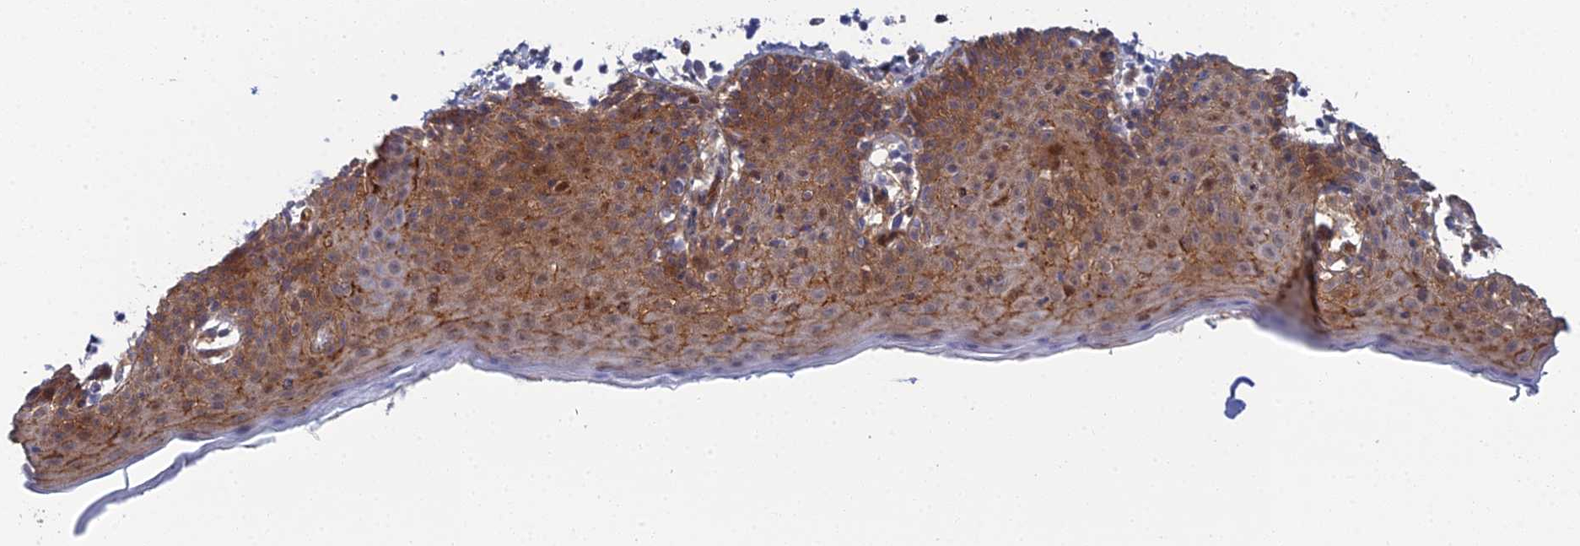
{"staining": {"intensity": "strong", "quantity": ">75%", "location": "cytoplasmic/membranous"}, "tissue": "skin", "cell_type": "Epidermal cells", "image_type": "normal", "snomed": [{"axis": "morphology", "description": "Normal tissue, NOS"}, {"axis": "topography", "description": "Vulva"}], "caption": "Immunohistochemical staining of benign human skin demonstrates high levels of strong cytoplasmic/membranous expression in approximately >75% of epidermal cells. (brown staining indicates protein expression, while blue staining denotes nuclei).", "gene": "ABHD1", "patient": {"sex": "female", "age": 66}}